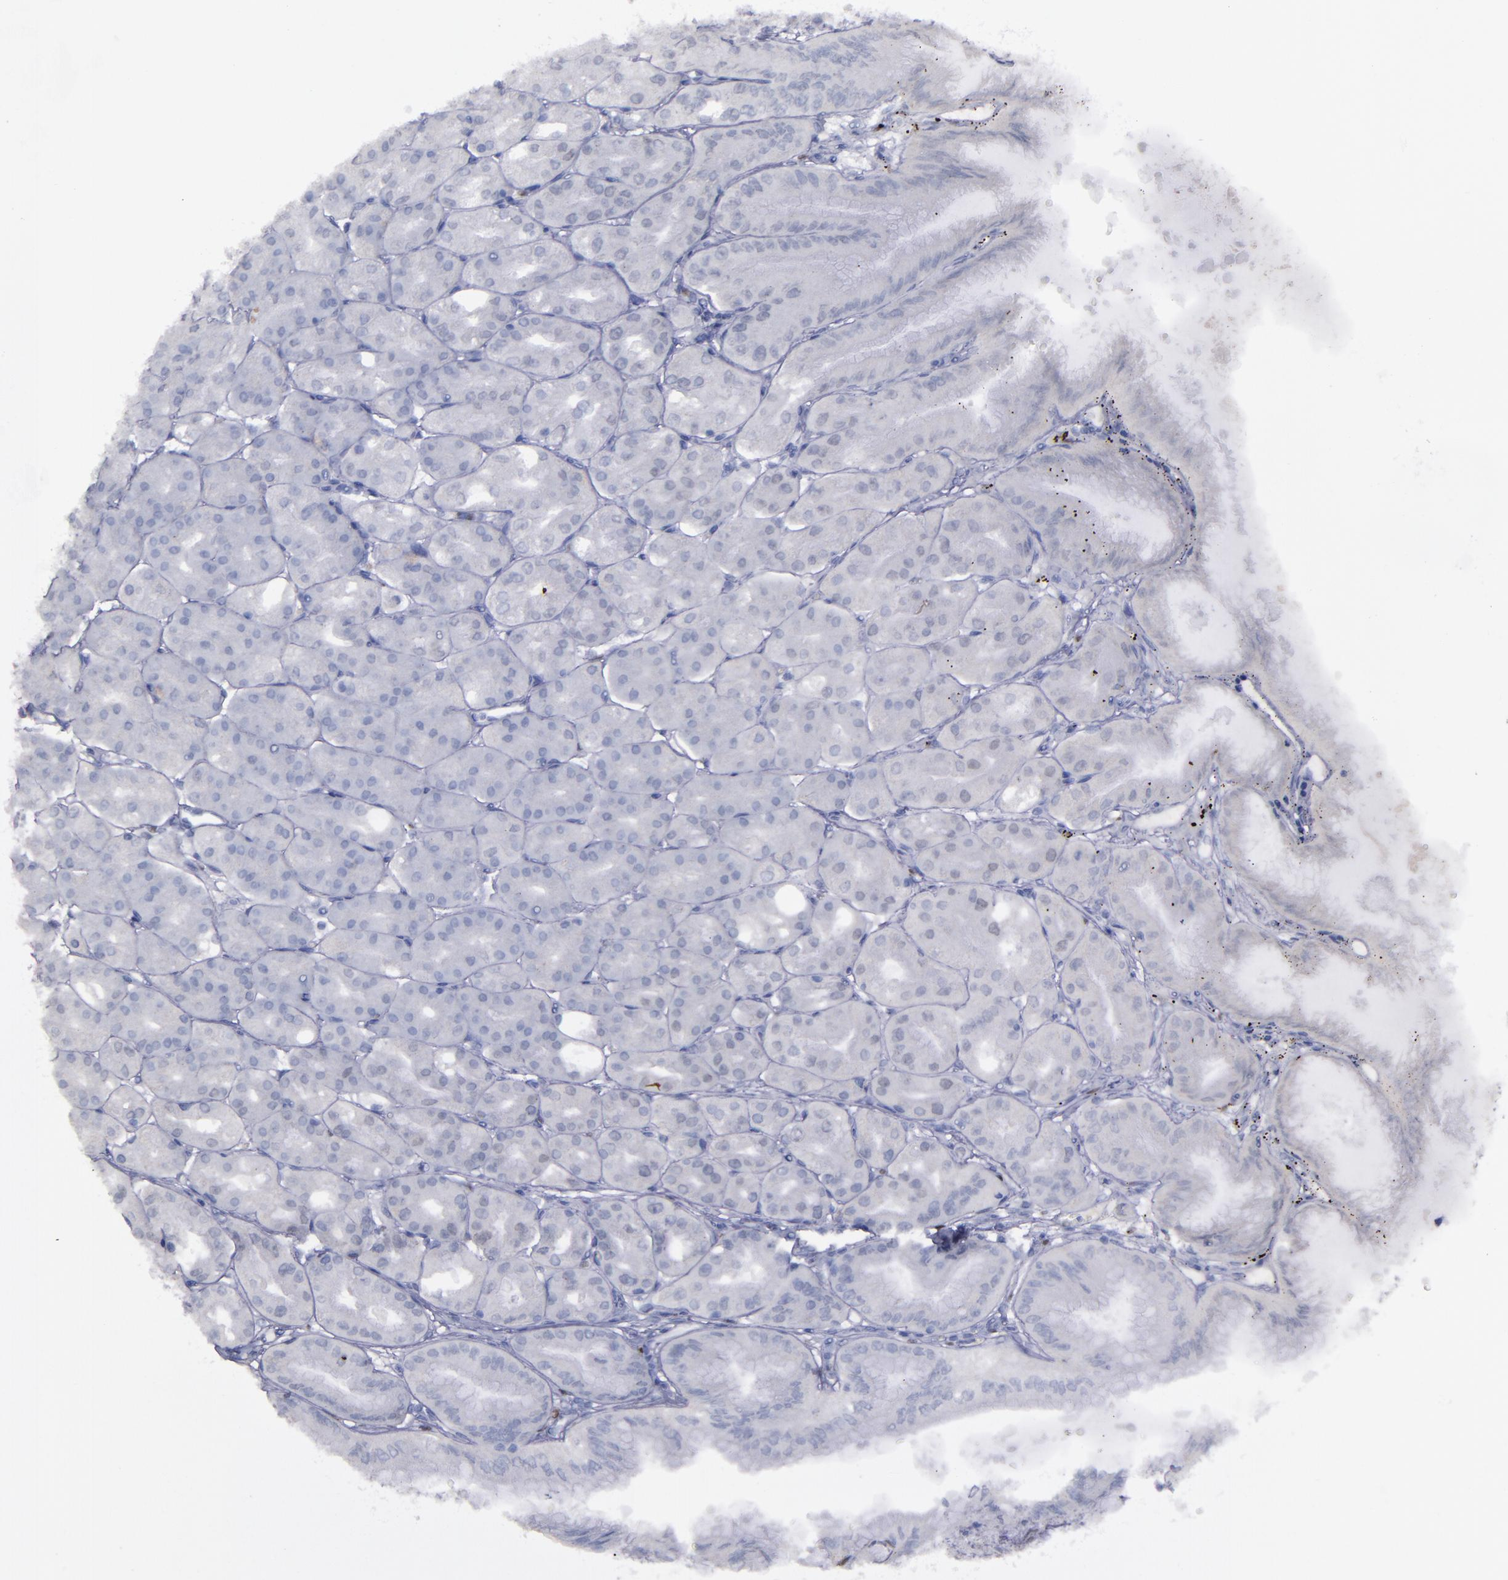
{"staining": {"intensity": "weak", "quantity": "25%-75%", "location": "nuclear"}, "tissue": "stomach", "cell_type": "Glandular cells", "image_type": "normal", "snomed": [{"axis": "morphology", "description": "Normal tissue, NOS"}, {"axis": "topography", "description": "Stomach, lower"}], "caption": "Stomach stained with DAB (3,3'-diaminobenzidine) immunohistochemistry exhibits low levels of weak nuclear staining in about 25%-75% of glandular cells.", "gene": "IRF8", "patient": {"sex": "male", "age": 71}}